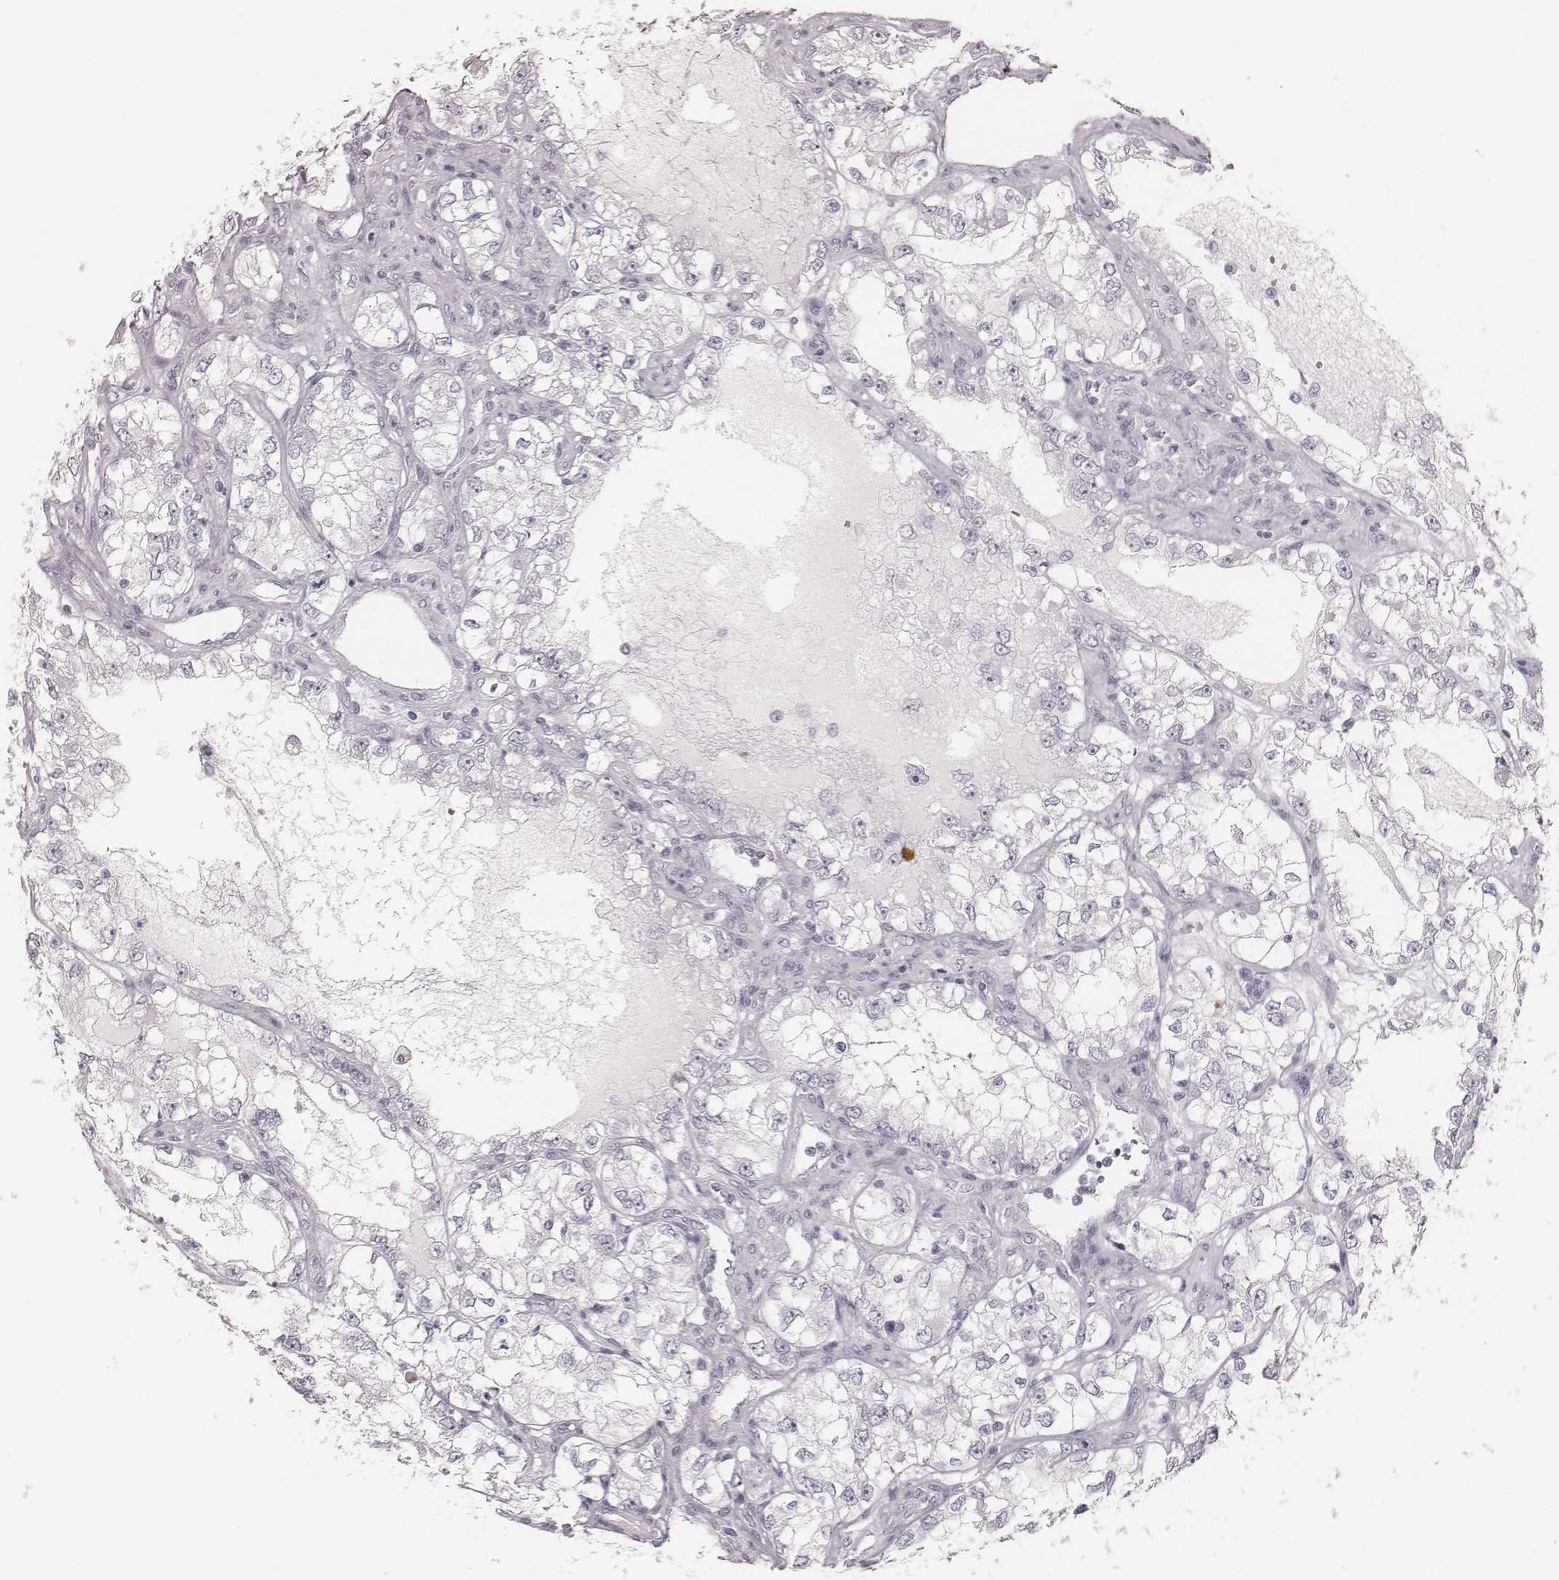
{"staining": {"intensity": "negative", "quantity": "none", "location": "none"}, "tissue": "renal cancer", "cell_type": "Tumor cells", "image_type": "cancer", "snomed": [{"axis": "morphology", "description": "Adenocarcinoma, NOS"}, {"axis": "topography", "description": "Kidney"}], "caption": "Tumor cells are negative for brown protein staining in renal cancer. The staining was performed using DAB to visualize the protein expression in brown, while the nuclei were stained in blue with hematoxylin (Magnification: 20x).", "gene": "KRT82", "patient": {"sex": "female", "age": 59}}